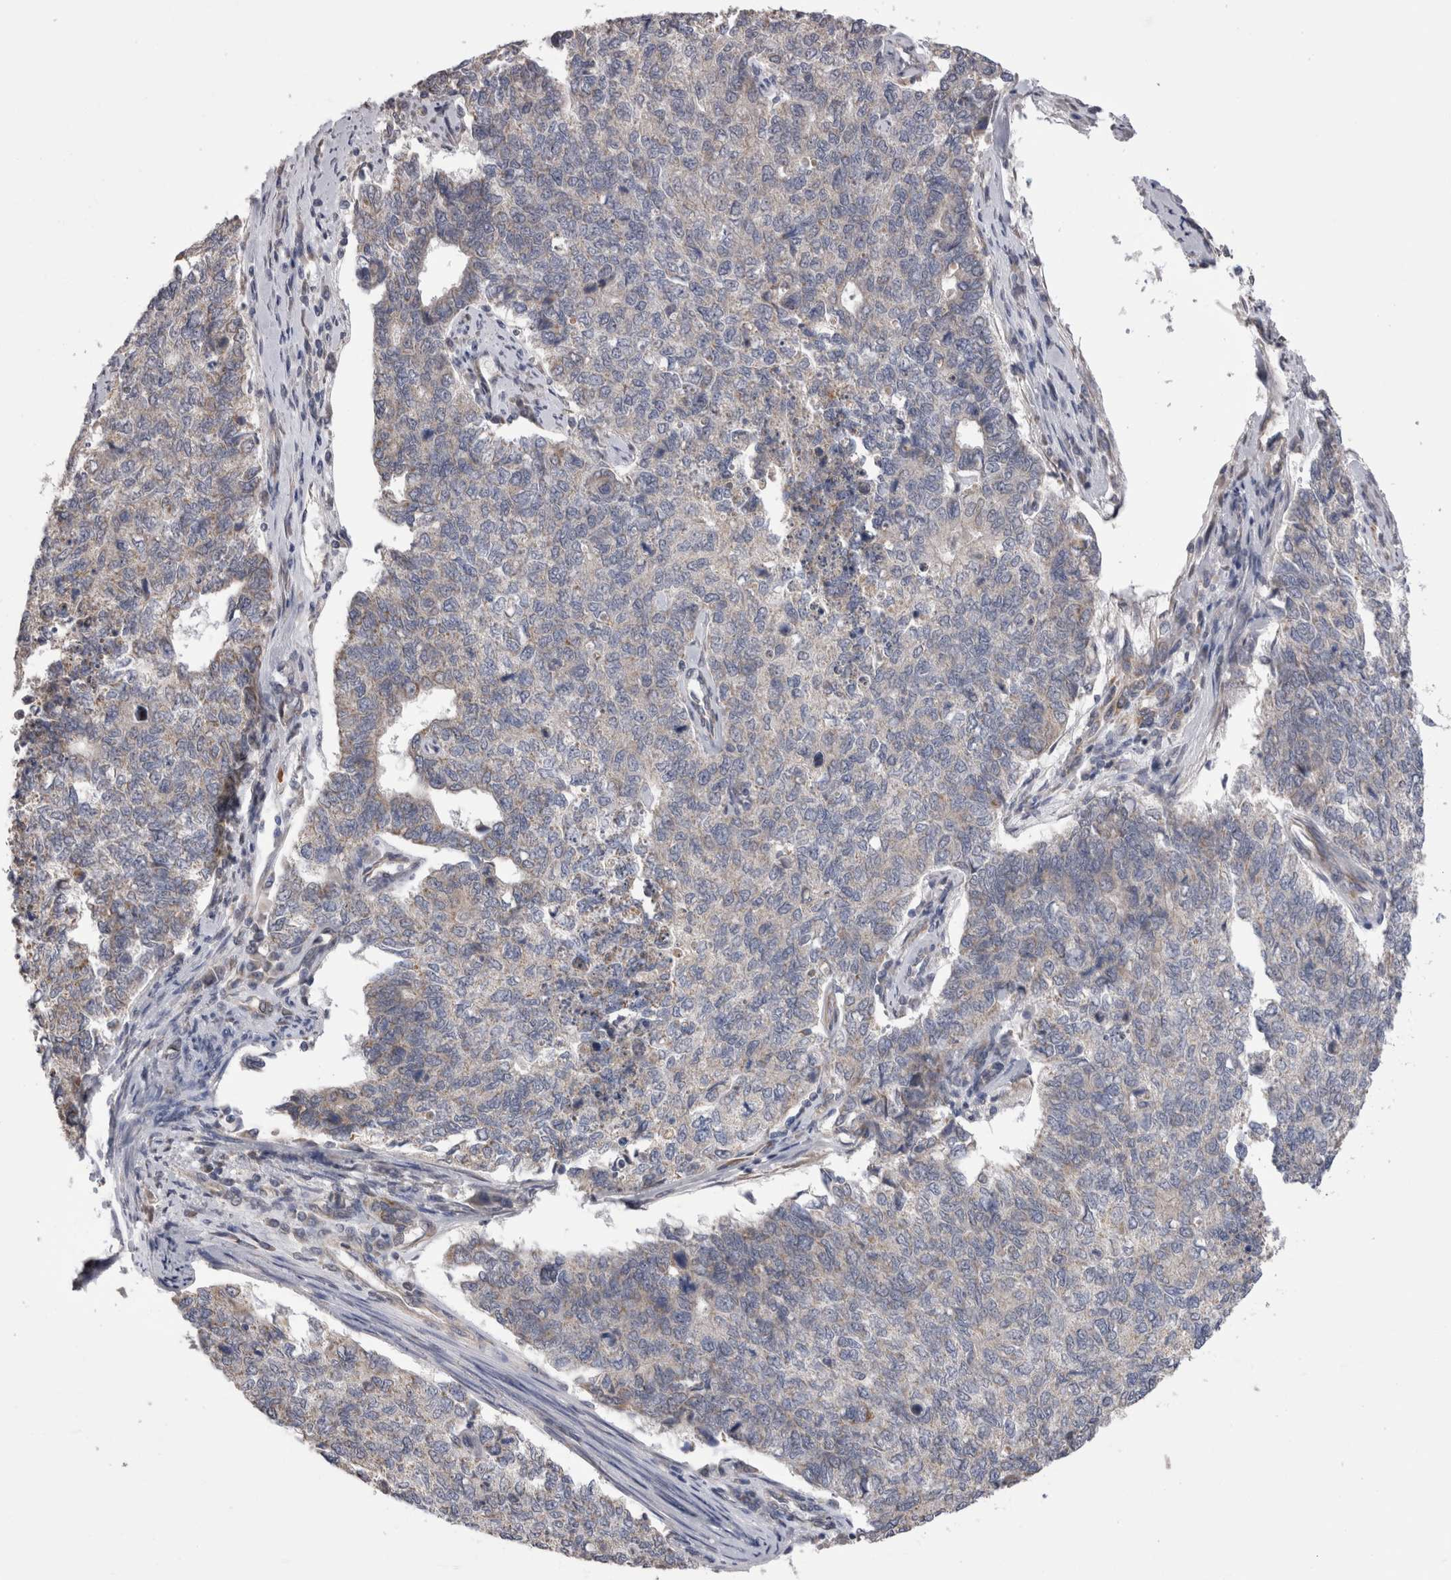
{"staining": {"intensity": "weak", "quantity": "<25%", "location": "cytoplasmic/membranous"}, "tissue": "cervical cancer", "cell_type": "Tumor cells", "image_type": "cancer", "snomed": [{"axis": "morphology", "description": "Squamous cell carcinoma, NOS"}, {"axis": "topography", "description": "Cervix"}], "caption": "Immunohistochemistry (IHC) micrograph of cervical cancer stained for a protein (brown), which exhibits no positivity in tumor cells.", "gene": "ARHGAP29", "patient": {"sex": "female", "age": 63}}